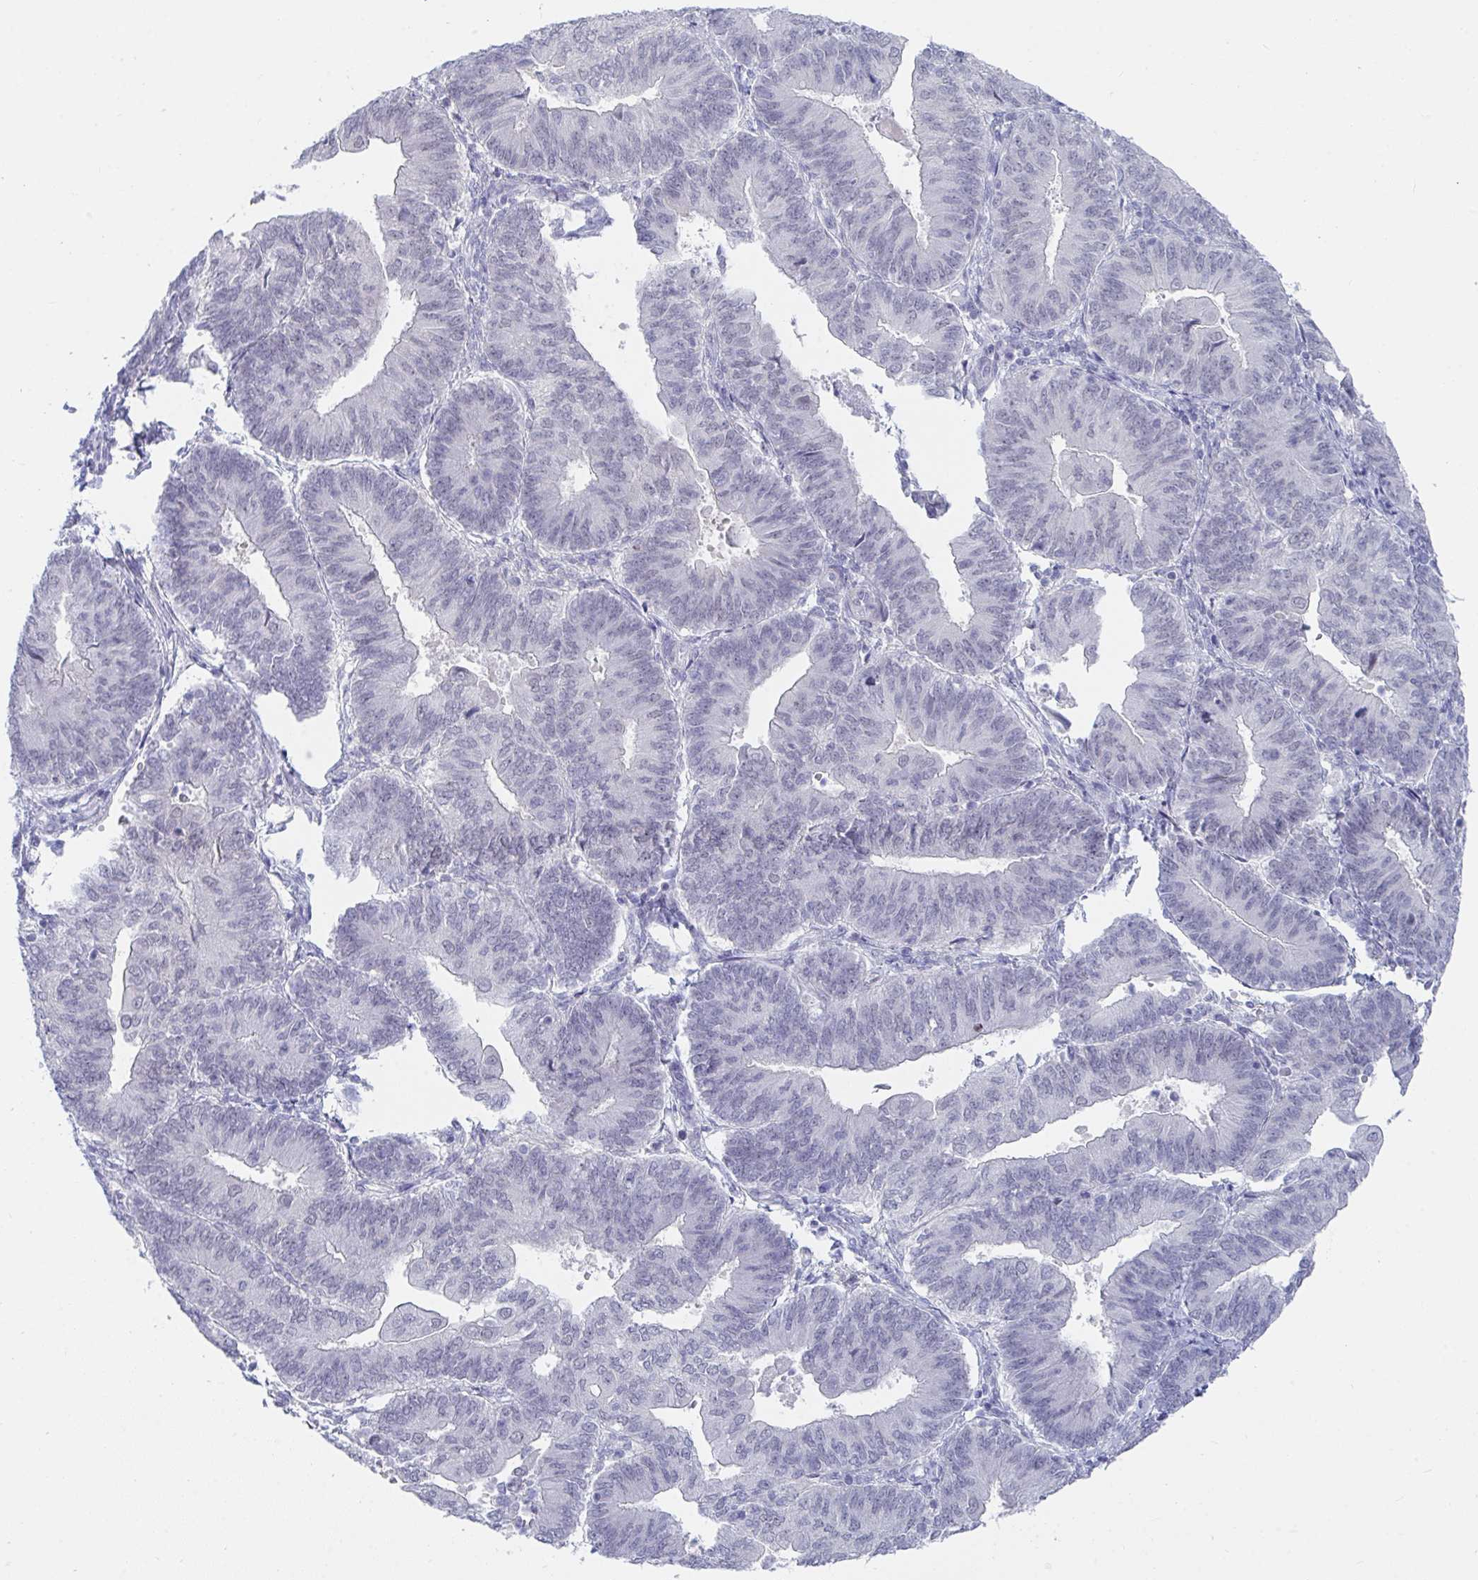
{"staining": {"intensity": "negative", "quantity": "none", "location": "none"}, "tissue": "endometrial cancer", "cell_type": "Tumor cells", "image_type": "cancer", "snomed": [{"axis": "morphology", "description": "Adenocarcinoma, NOS"}, {"axis": "topography", "description": "Endometrium"}], "caption": "Adenocarcinoma (endometrial) stained for a protein using immunohistochemistry demonstrates no expression tumor cells.", "gene": "DAOA", "patient": {"sex": "female", "age": 65}}